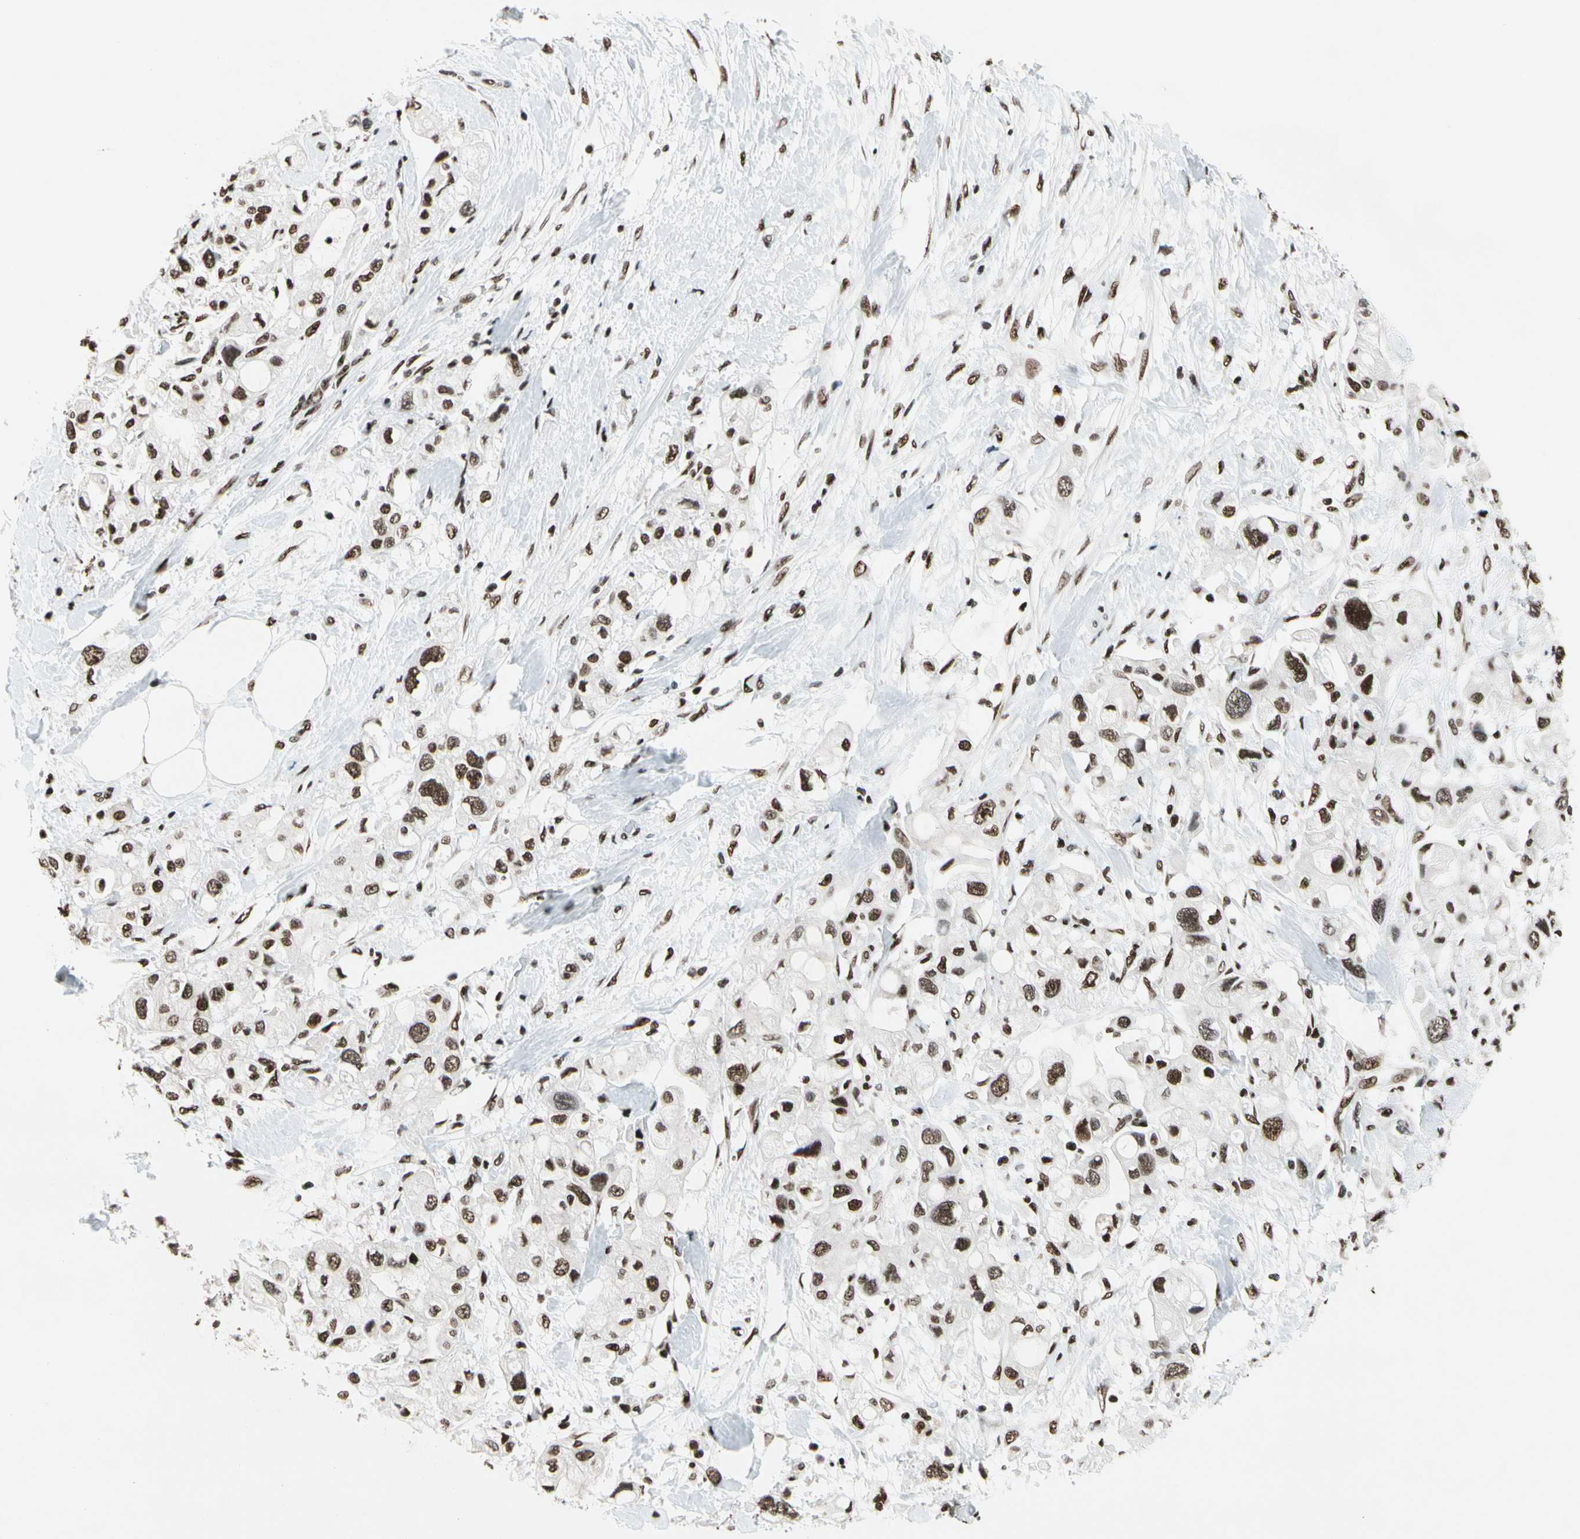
{"staining": {"intensity": "strong", "quantity": ">75%", "location": "nuclear"}, "tissue": "pancreatic cancer", "cell_type": "Tumor cells", "image_type": "cancer", "snomed": [{"axis": "morphology", "description": "Adenocarcinoma, NOS"}, {"axis": "topography", "description": "Pancreas"}], "caption": "Strong nuclear expression for a protein is seen in about >75% of tumor cells of pancreatic adenocarcinoma using IHC.", "gene": "RECQL", "patient": {"sex": "female", "age": 56}}